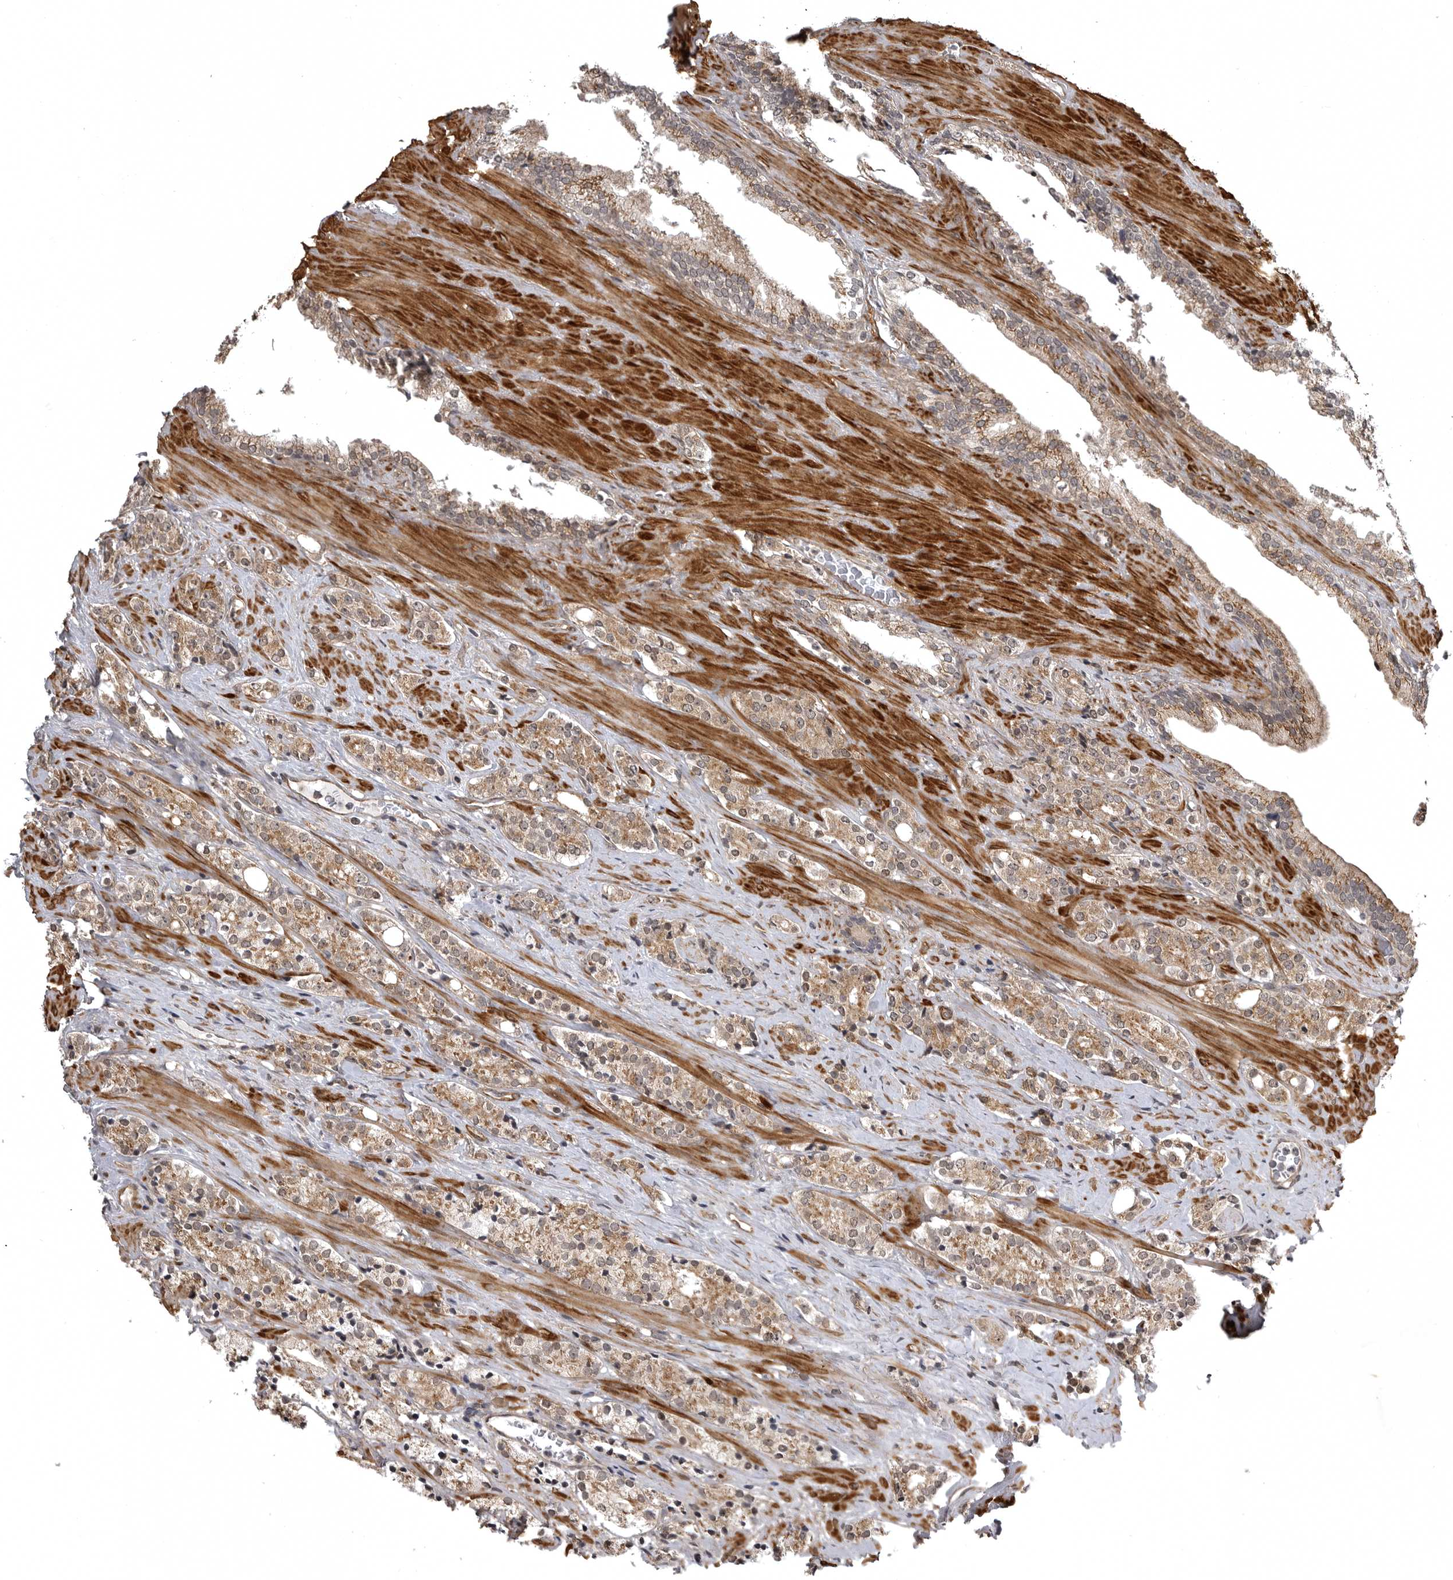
{"staining": {"intensity": "moderate", "quantity": ">75%", "location": "cytoplasmic/membranous"}, "tissue": "prostate cancer", "cell_type": "Tumor cells", "image_type": "cancer", "snomed": [{"axis": "morphology", "description": "Adenocarcinoma, High grade"}, {"axis": "topography", "description": "Prostate"}], "caption": "The photomicrograph exhibits staining of prostate cancer (high-grade adenocarcinoma), revealing moderate cytoplasmic/membranous protein expression (brown color) within tumor cells. (DAB (3,3'-diaminobenzidine) IHC with brightfield microscopy, high magnification).", "gene": "SNX16", "patient": {"sex": "male", "age": 71}}